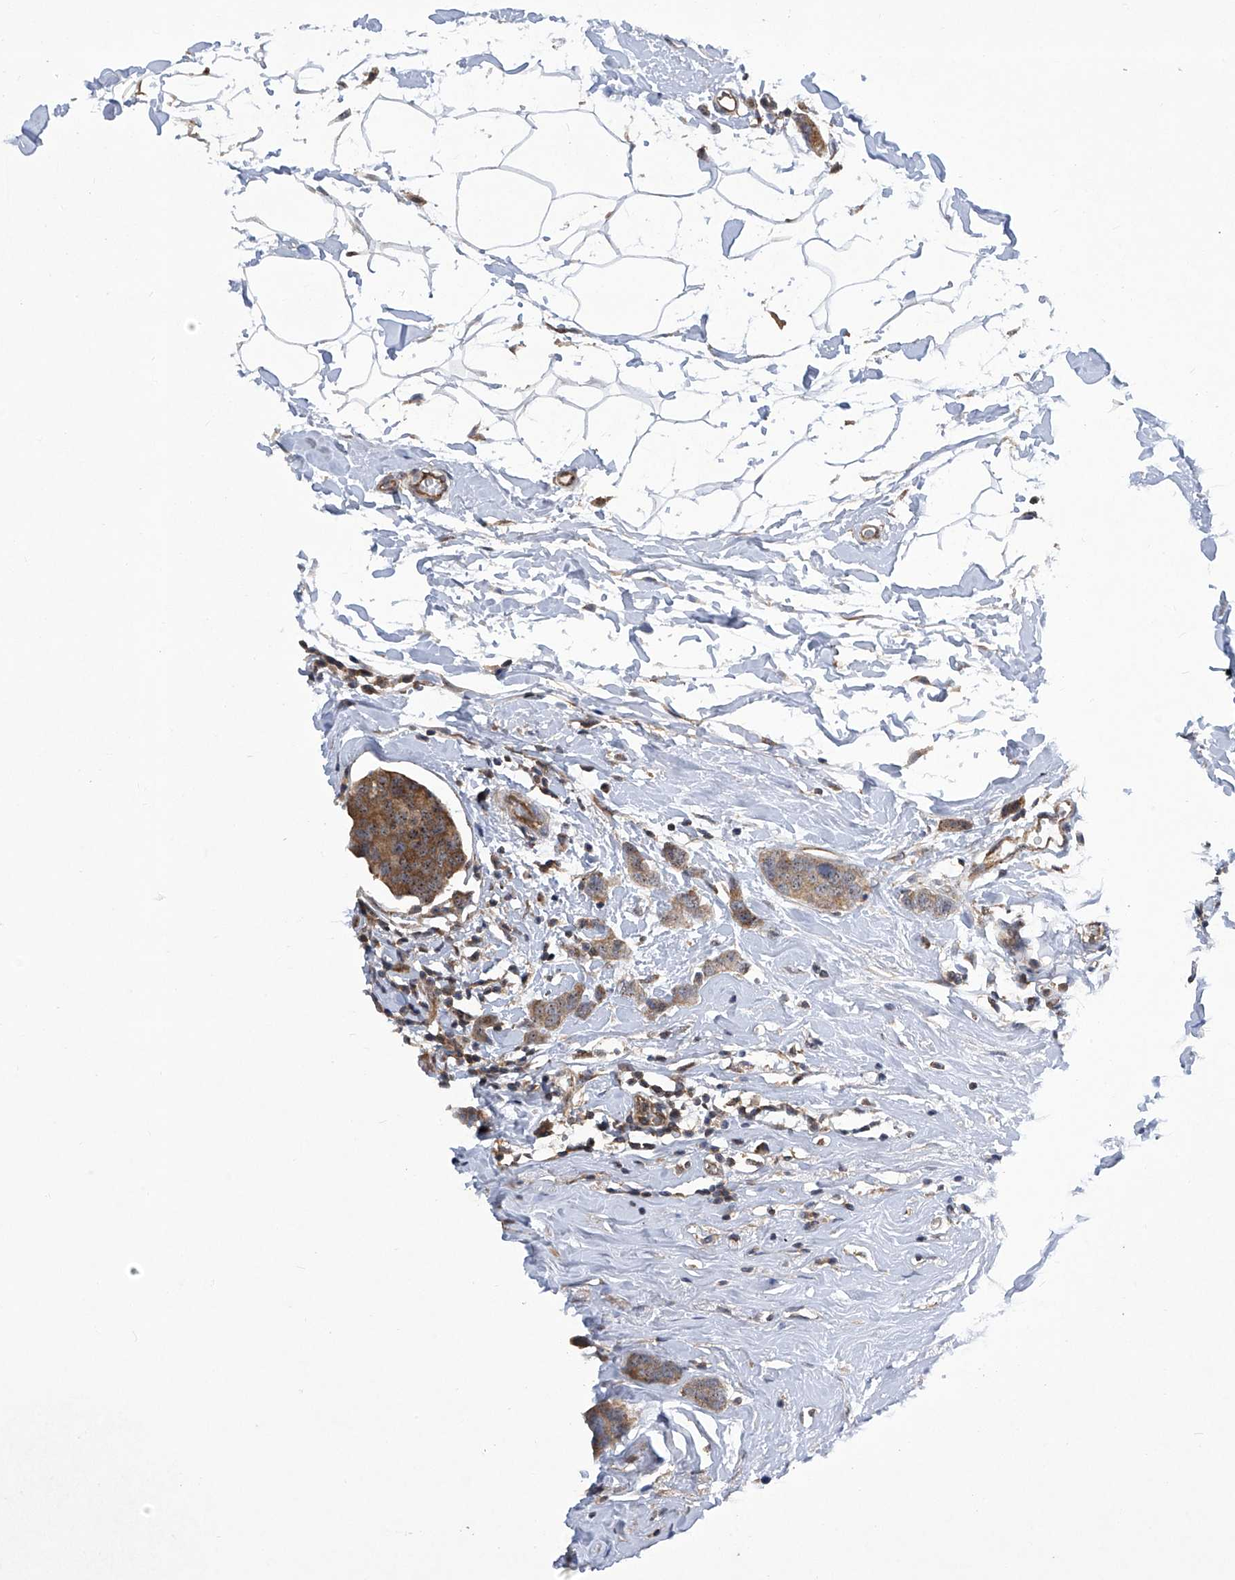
{"staining": {"intensity": "moderate", "quantity": ">75%", "location": "cytoplasmic/membranous"}, "tissue": "breast cancer", "cell_type": "Tumor cells", "image_type": "cancer", "snomed": [{"axis": "morphology", "description": "Normal tissue, NOS"}, {"axis": "morphology", "description": "Duct carcinoma"}, {"axis": "topography", "description": "Breast"}], "caption": "IHC of infiltrating ductal carcinoma (breast) displays medium levels of moderate cytoplasmic/membranous expression in about >75% of tumor cells.", "gene": "CISH", "patient": {"sex": "female", "age": 50}}